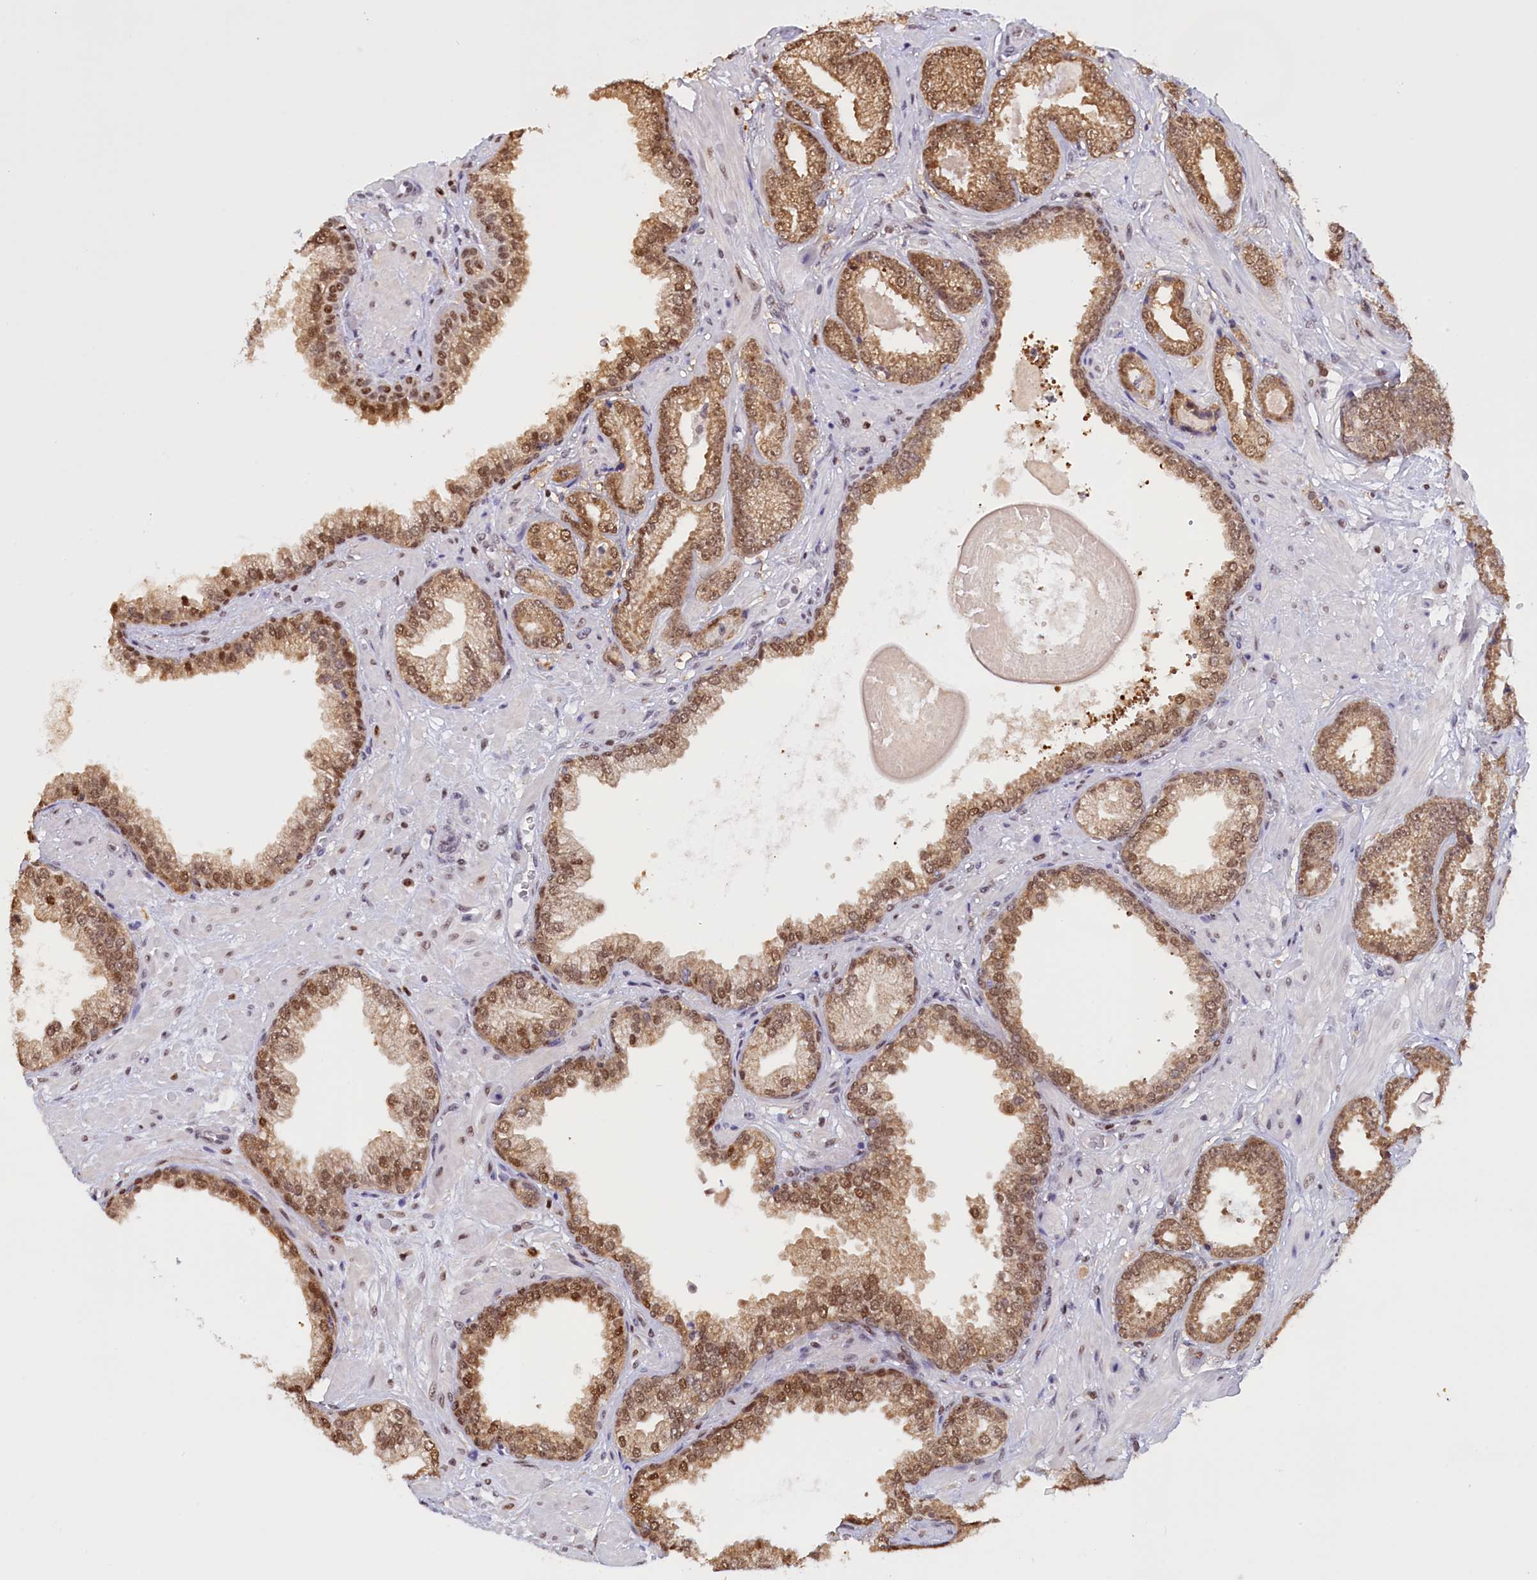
{"staining": {"intensity": "moderate", "quantity": ">75%", "location": "cytoplasmic/membranous,nuclear"}, "tissue": "prostate cancer", "cell_type": "Tumor cells", "image_type": "cancer", "snomed": [{"axis": "morphology", "description": "Adenocarcinoma, Low grade"}, {"axis": "topography", "description": "Prostate"}], "caption": "The photomicrograph reveals a brown stain indicating the presence of a protein in the cytoplasmic/membranous and nuclear of tumor cells in prostate cancer (low-grade adenocarcinoma). (brown staining indicates protein expression, while blue staining denotes nuclei).", "gene": "IZUMO2", "patient": {"sex": "male", "age": 64}}